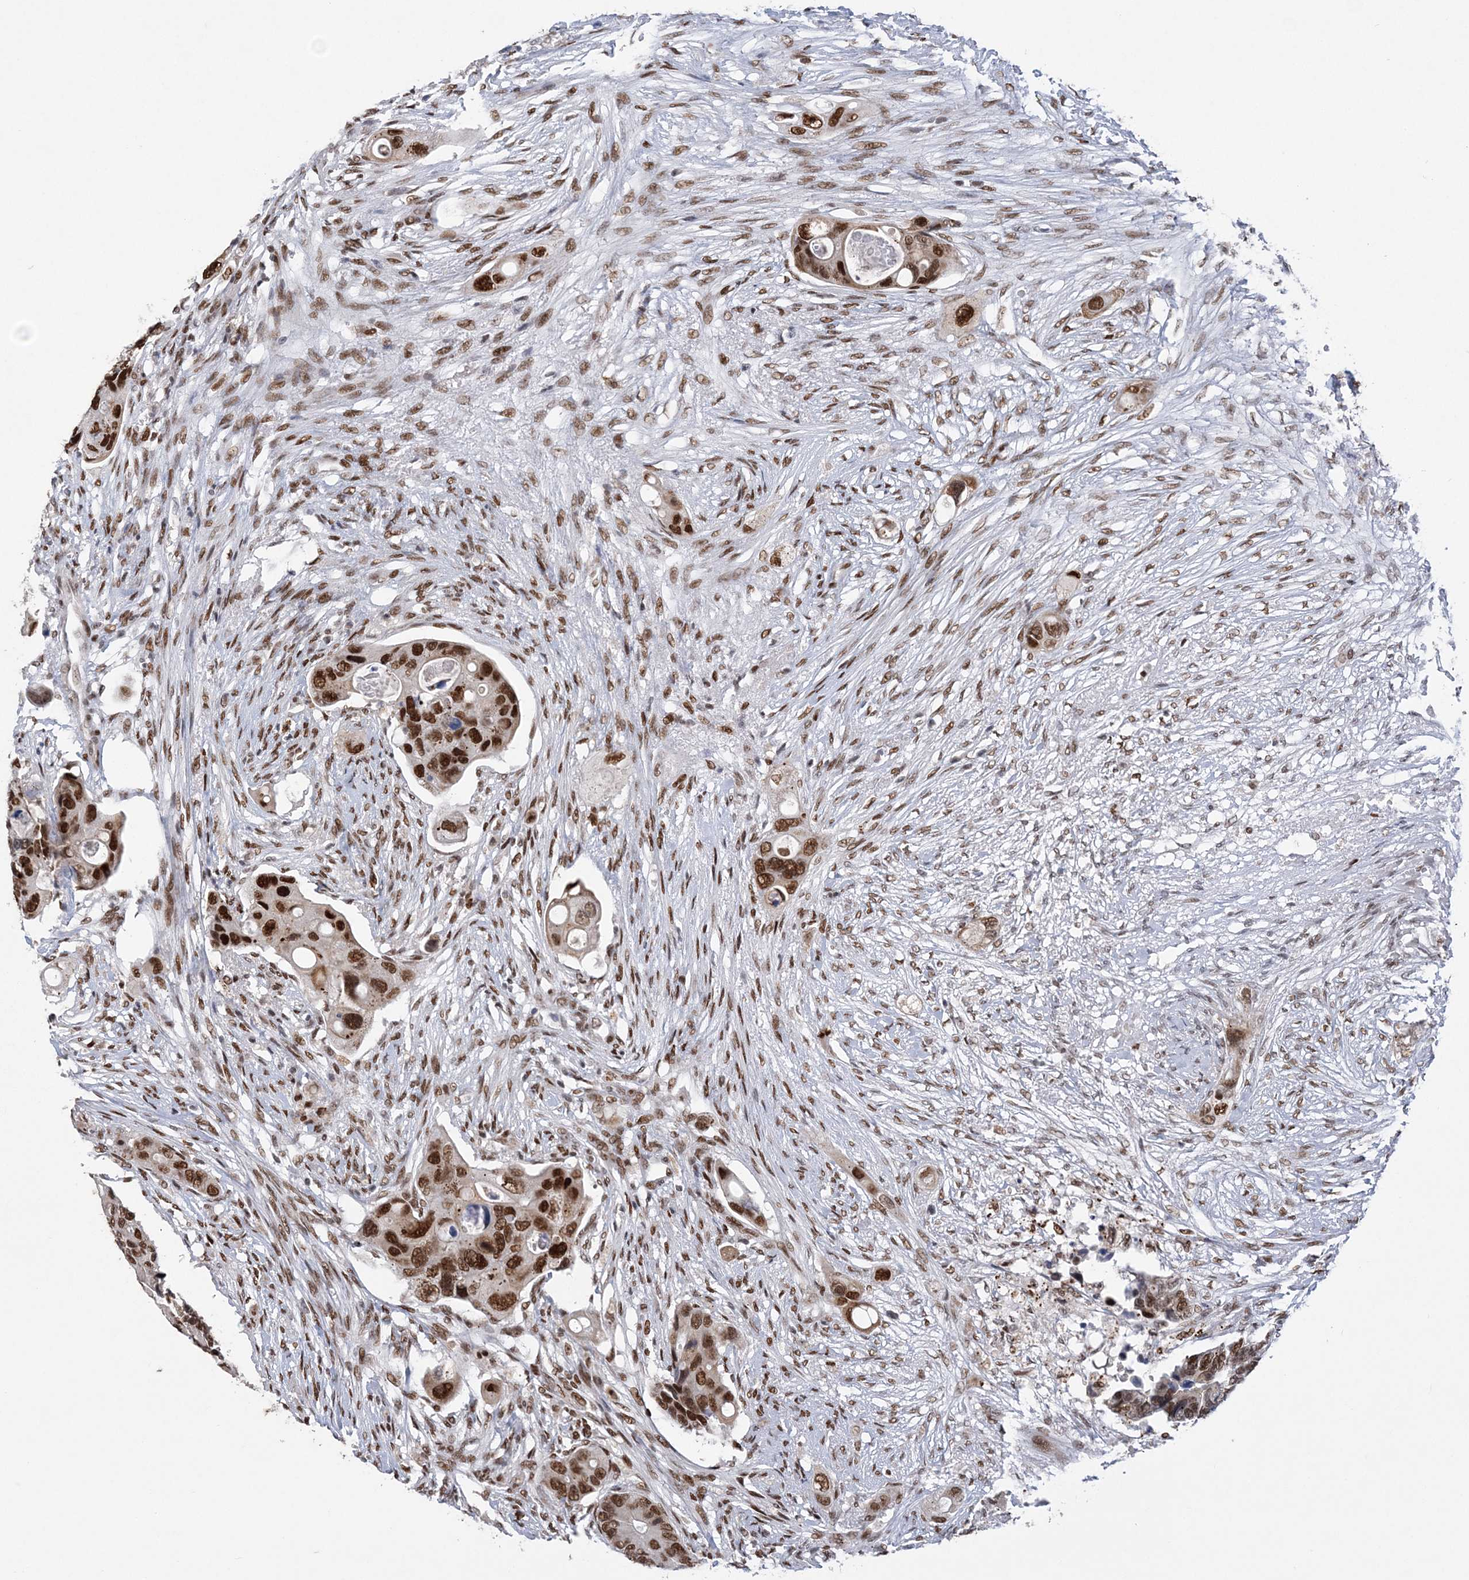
{"staining": {"intensity": "strong", "quantity": ">75%", "location": "nuclear"}, "tissue": "colorectal cancer", "cell_type": "Tumor cells", "image_type": "cancer", "snomed": [{"axis": "morphology", "description": "Adenocarcinoma, NOS"}, {"axis": "topography", "description": "Colon"}], "caption": "Protein staining demonstrates strong nuclear expression in about >75% of tumor cells in colorectal cancer.", "gene": "ZBTB7A", "patient": {"sex": "female", "age": 57}}